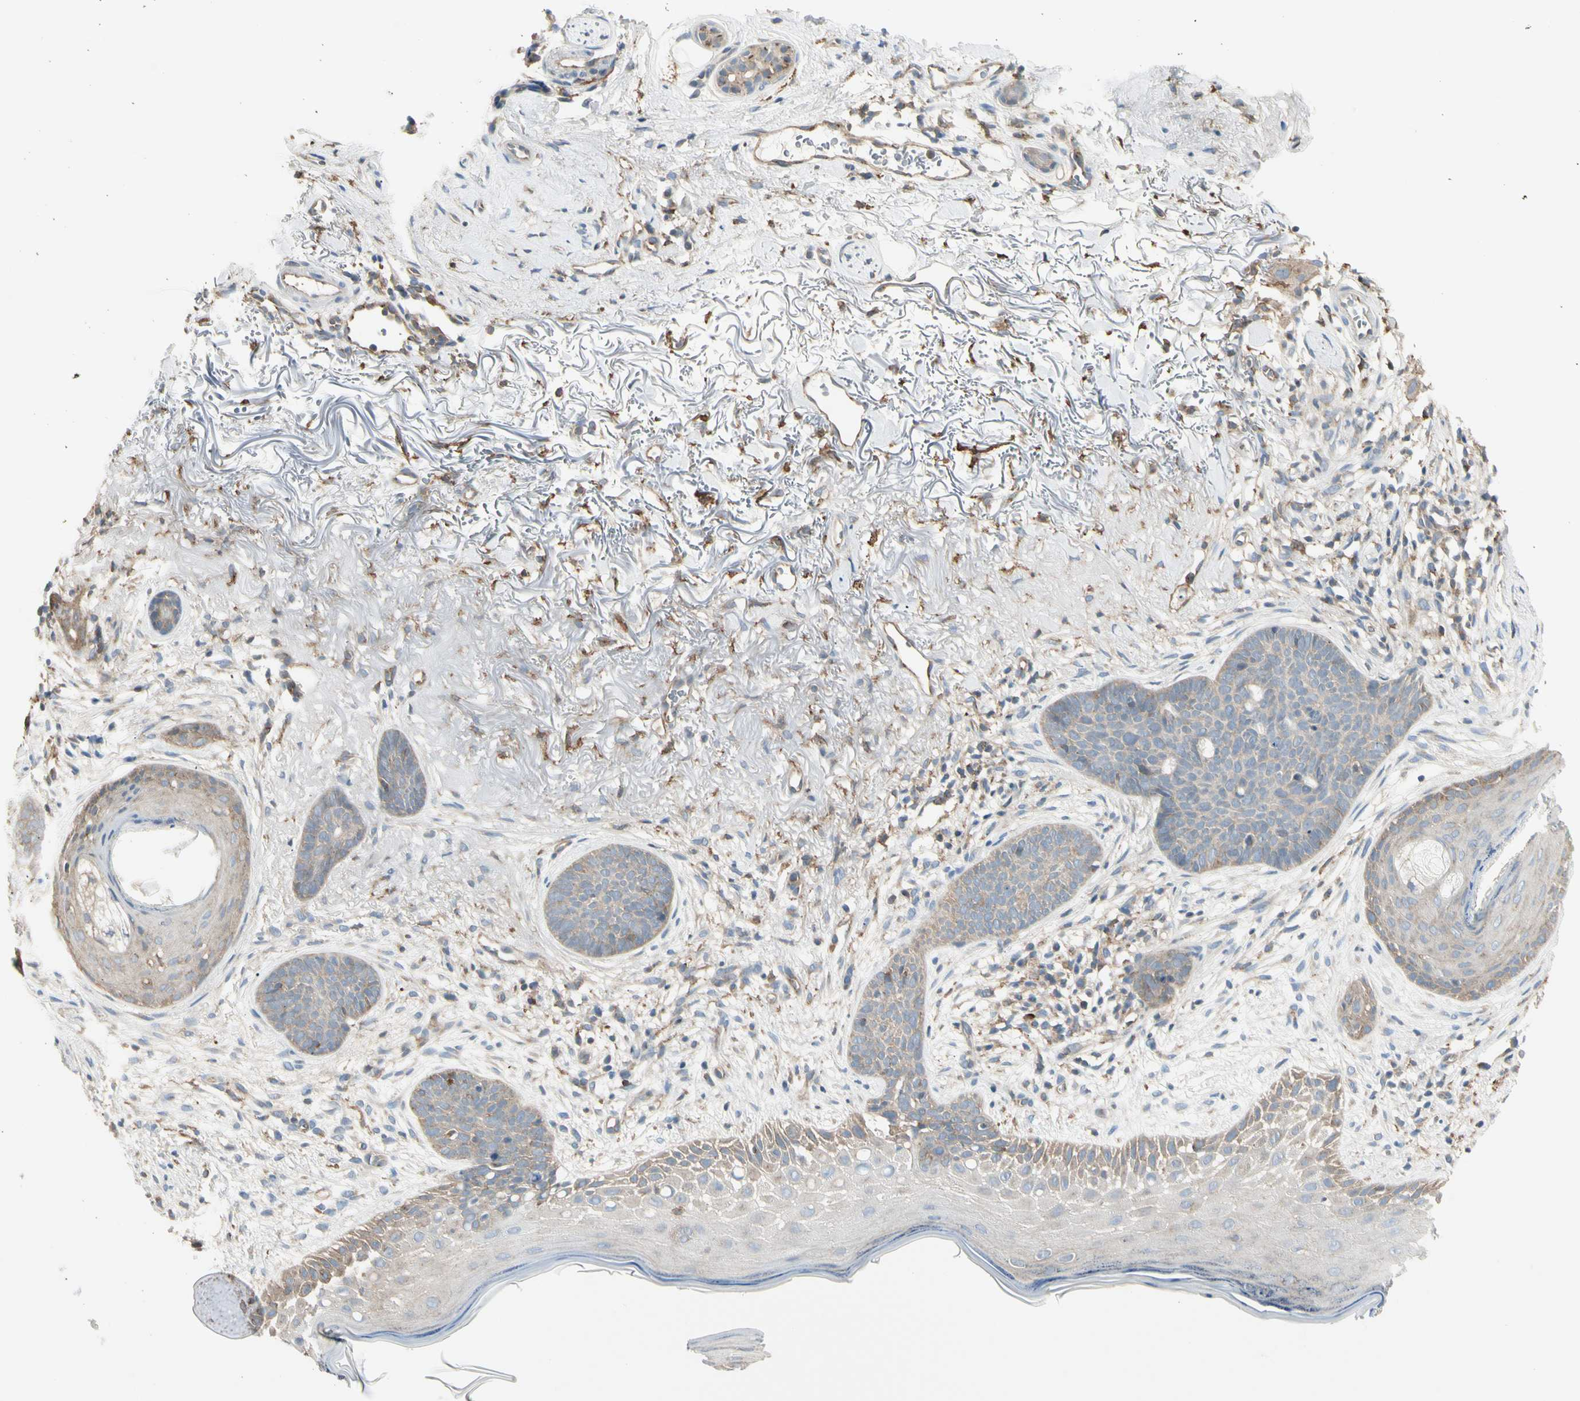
{"staining": {"intensity": "weak", "quantity": "<25%", "location": "cytoplasmic/membranous"}, "tissue": "skin cancer", "cell_type": "Tumor cells", "image_type": "cancer", "snomed": [{"axis": "morphology", "description": "Normal tissue, NOS"}, {"axis": "morphology", "description": "Basal cell carcinoma"}, {"axis": "topography", "description": "Skin"}], "caption": "Photomicrograph shows no protein staining in tumor cells of skin cancer tissue. (Immunohistochemistry (ihc), brightfield microscopy, high magnification).", "gene": "AGFG1", "patient": {"sex": "female", "age": 70}}